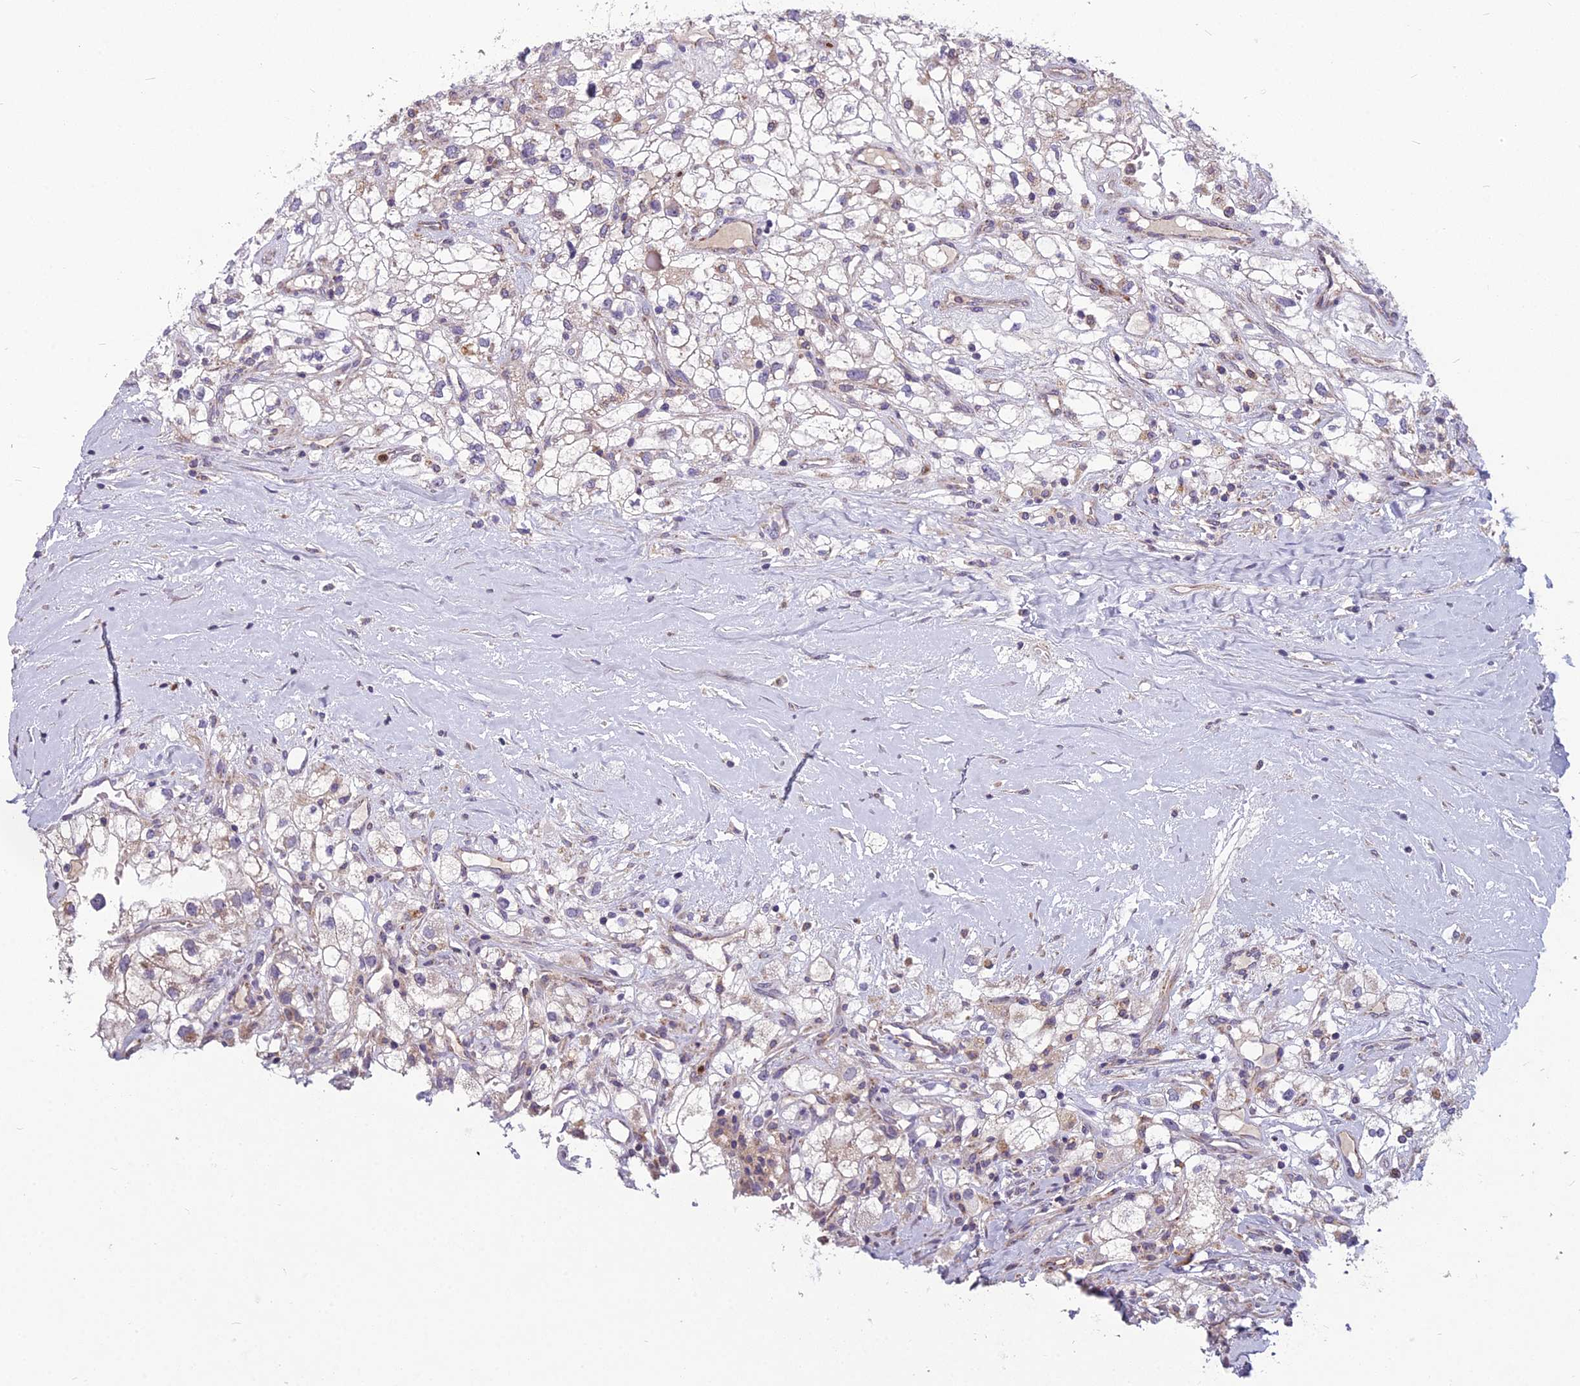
{"staining": {"intensity": "weak", "quantity": "<25%", "location": "cytoplasmic/membranous"}, "tissue": "renal cancer", "cell_type": "Tumor cells", "image_type": "cancer", "snomed": [{"axis": "morphology", "description": "Adenocarcinoma, NOS"}, {"axis": "topography", "description": "Kidney"}], "caption": "IHC of human renal cancer (adenocarcinoma) shows no positivity in tumor cells.", "gene": "ENSG00000188897", "patient": {"sex": "male", "age": 59}}